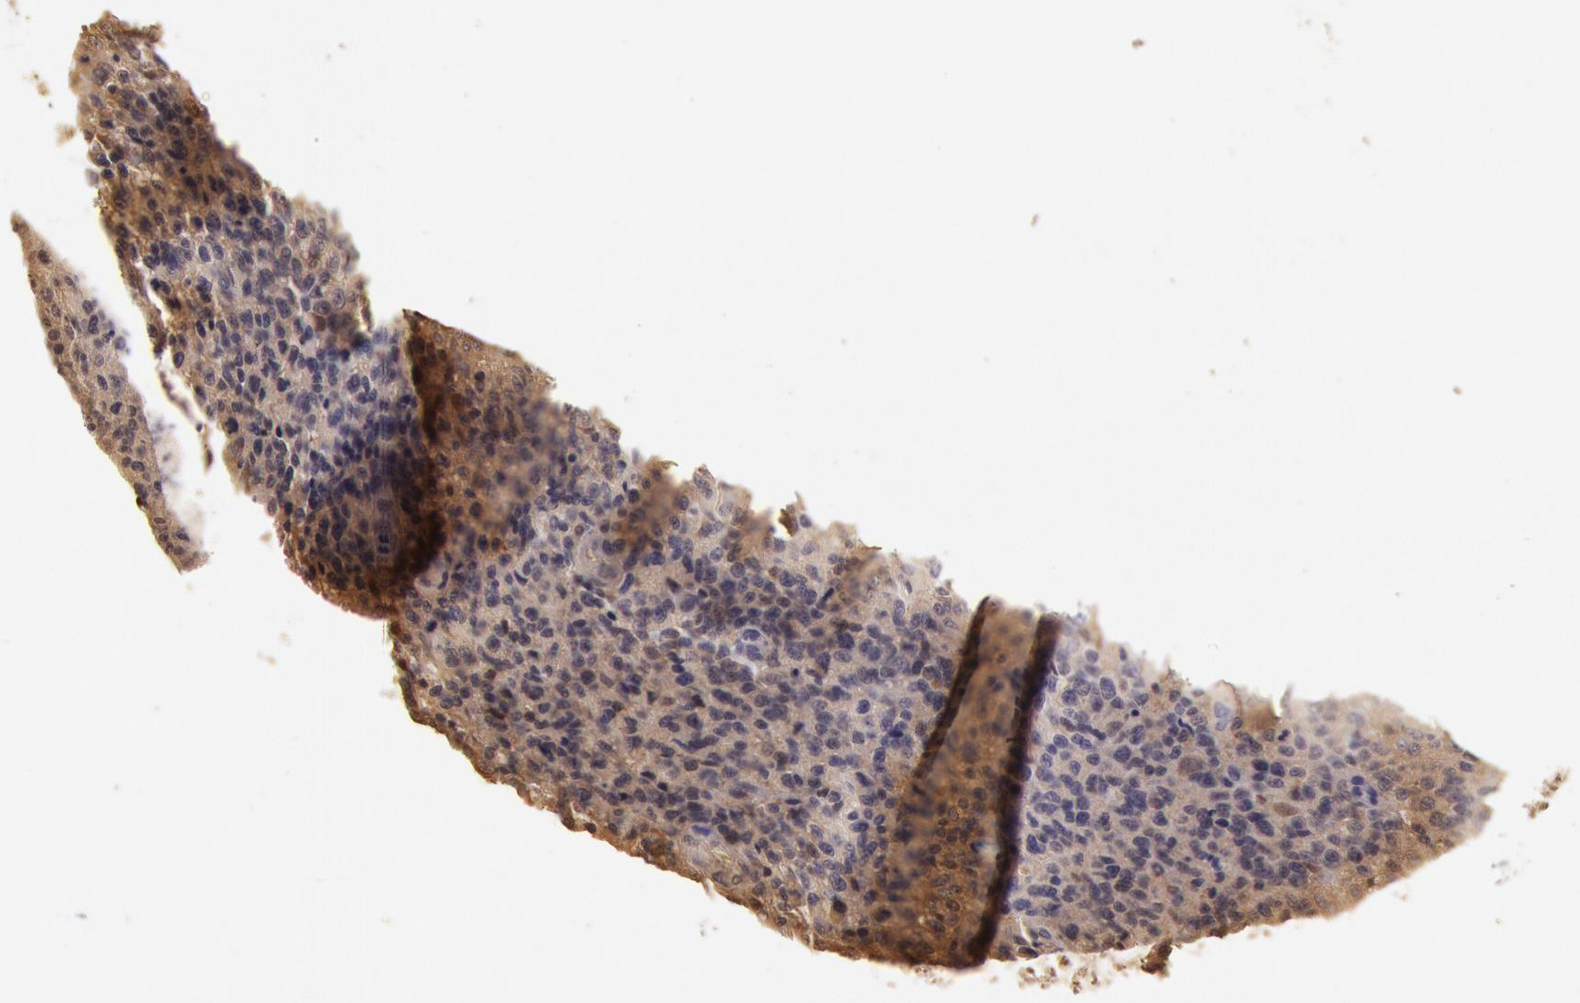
{"staining": {"intensity": "negative", "quantity": "none", "location": "none"}, "tissue": "glioma", "cell_type": "Tumor cells", "image_type": "cancer", "snomed": [{"axis": "morphology", "description": "Glioma, malignant, High grade"}, {"axis": "topography", "description": "Brain"}], "caption": "The immunohistochemistry (IHC) photomicrograph has no significant staining in tumor cells of glioma tissue.", "gene": "SOD1", "patient": {"sex": "male", "age": 36}}